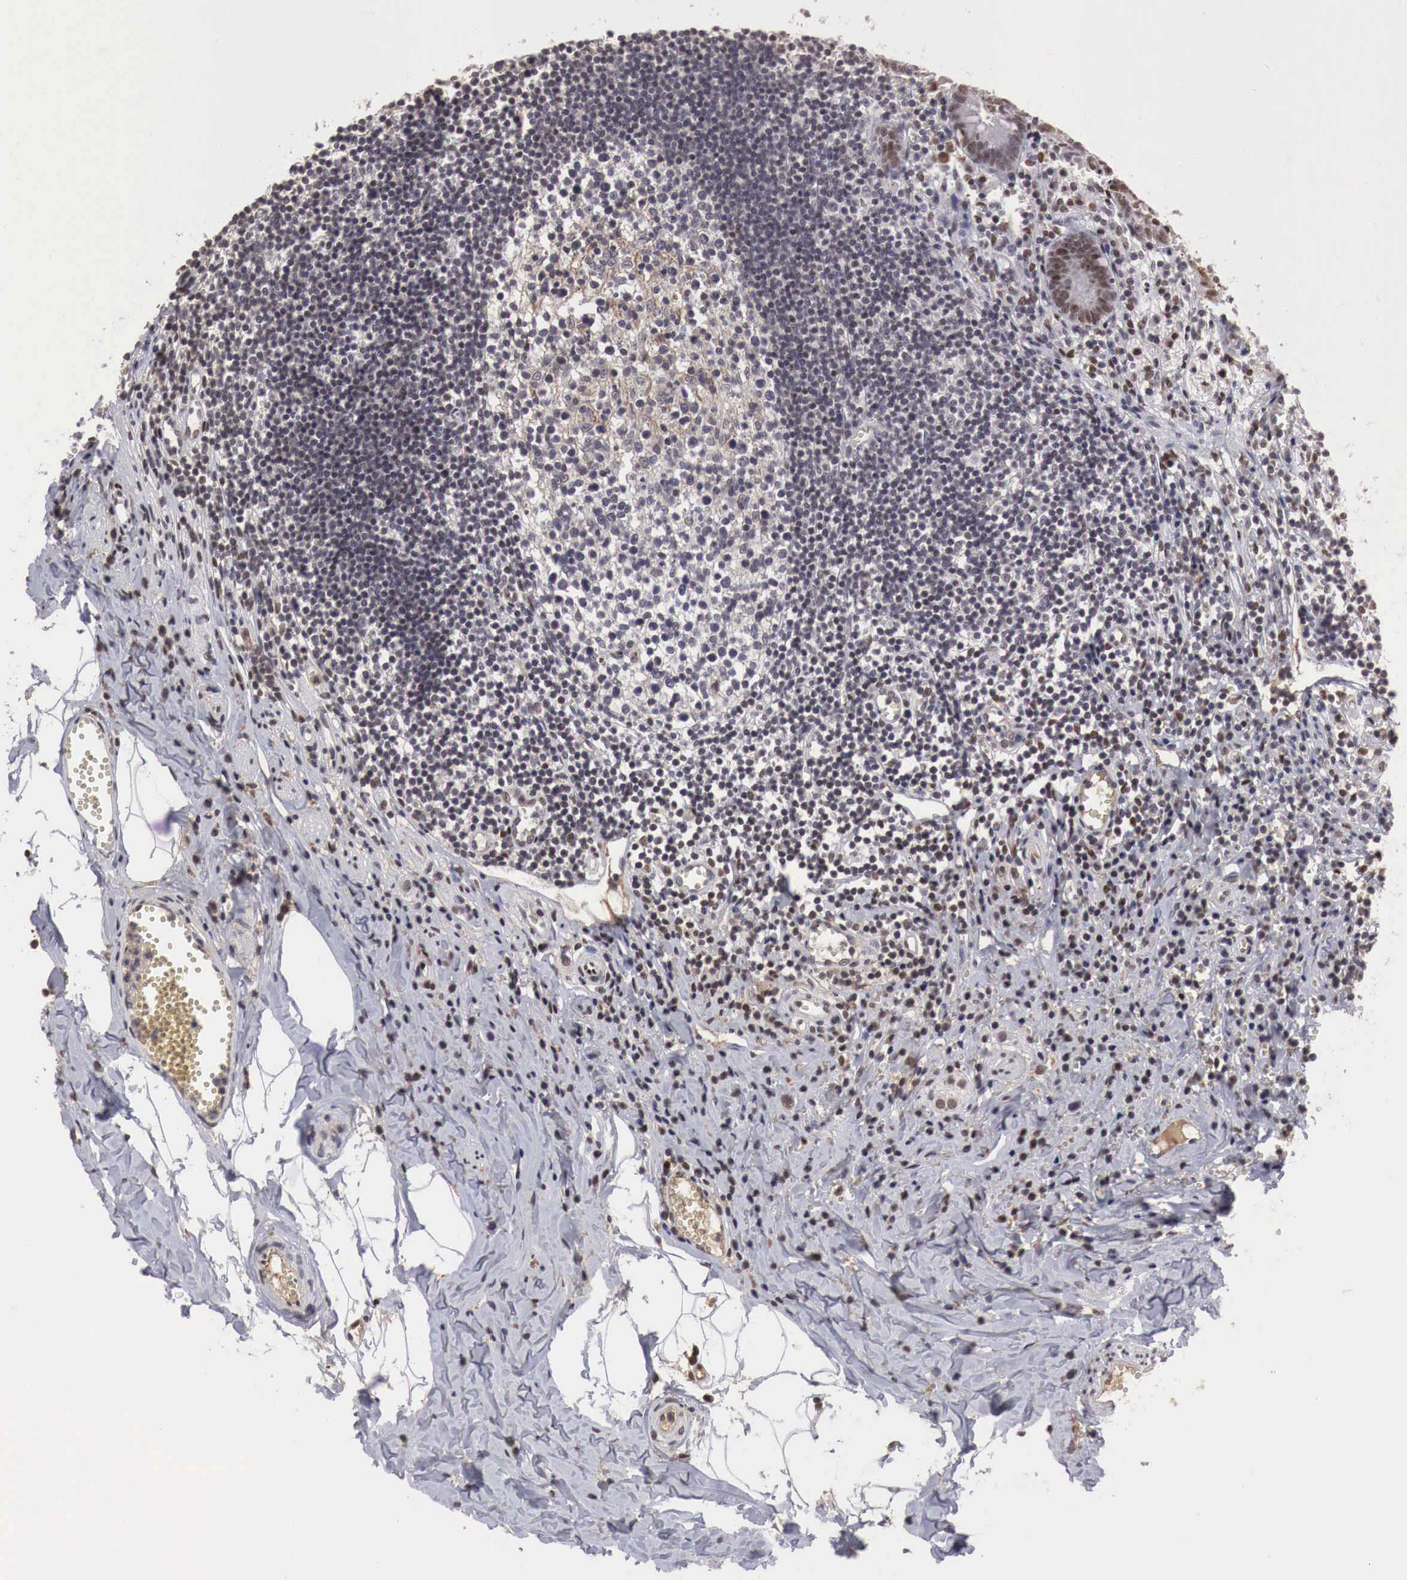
{"staining": {"intensity": "strong", "quantity": ">75%", "location": "nuclear"}, "tissue": "appendix", "cell_type": "Glandular cells", "image_type": "normal", "snomed": [{"axis": "morphology", "description": "Normal tissue, NOS"}, {"axis": "topography", "description": "Appendix"}], "caption": "Immunohistochemical staining of normal human appendix reveals strong nuclear protein positivity in about >75% of glandular cells. The protein of interest is shown in brown color, while the nuclei are stained blue.", "gene": "DACH2", "patient": {"sex": "female", "age": 19}}